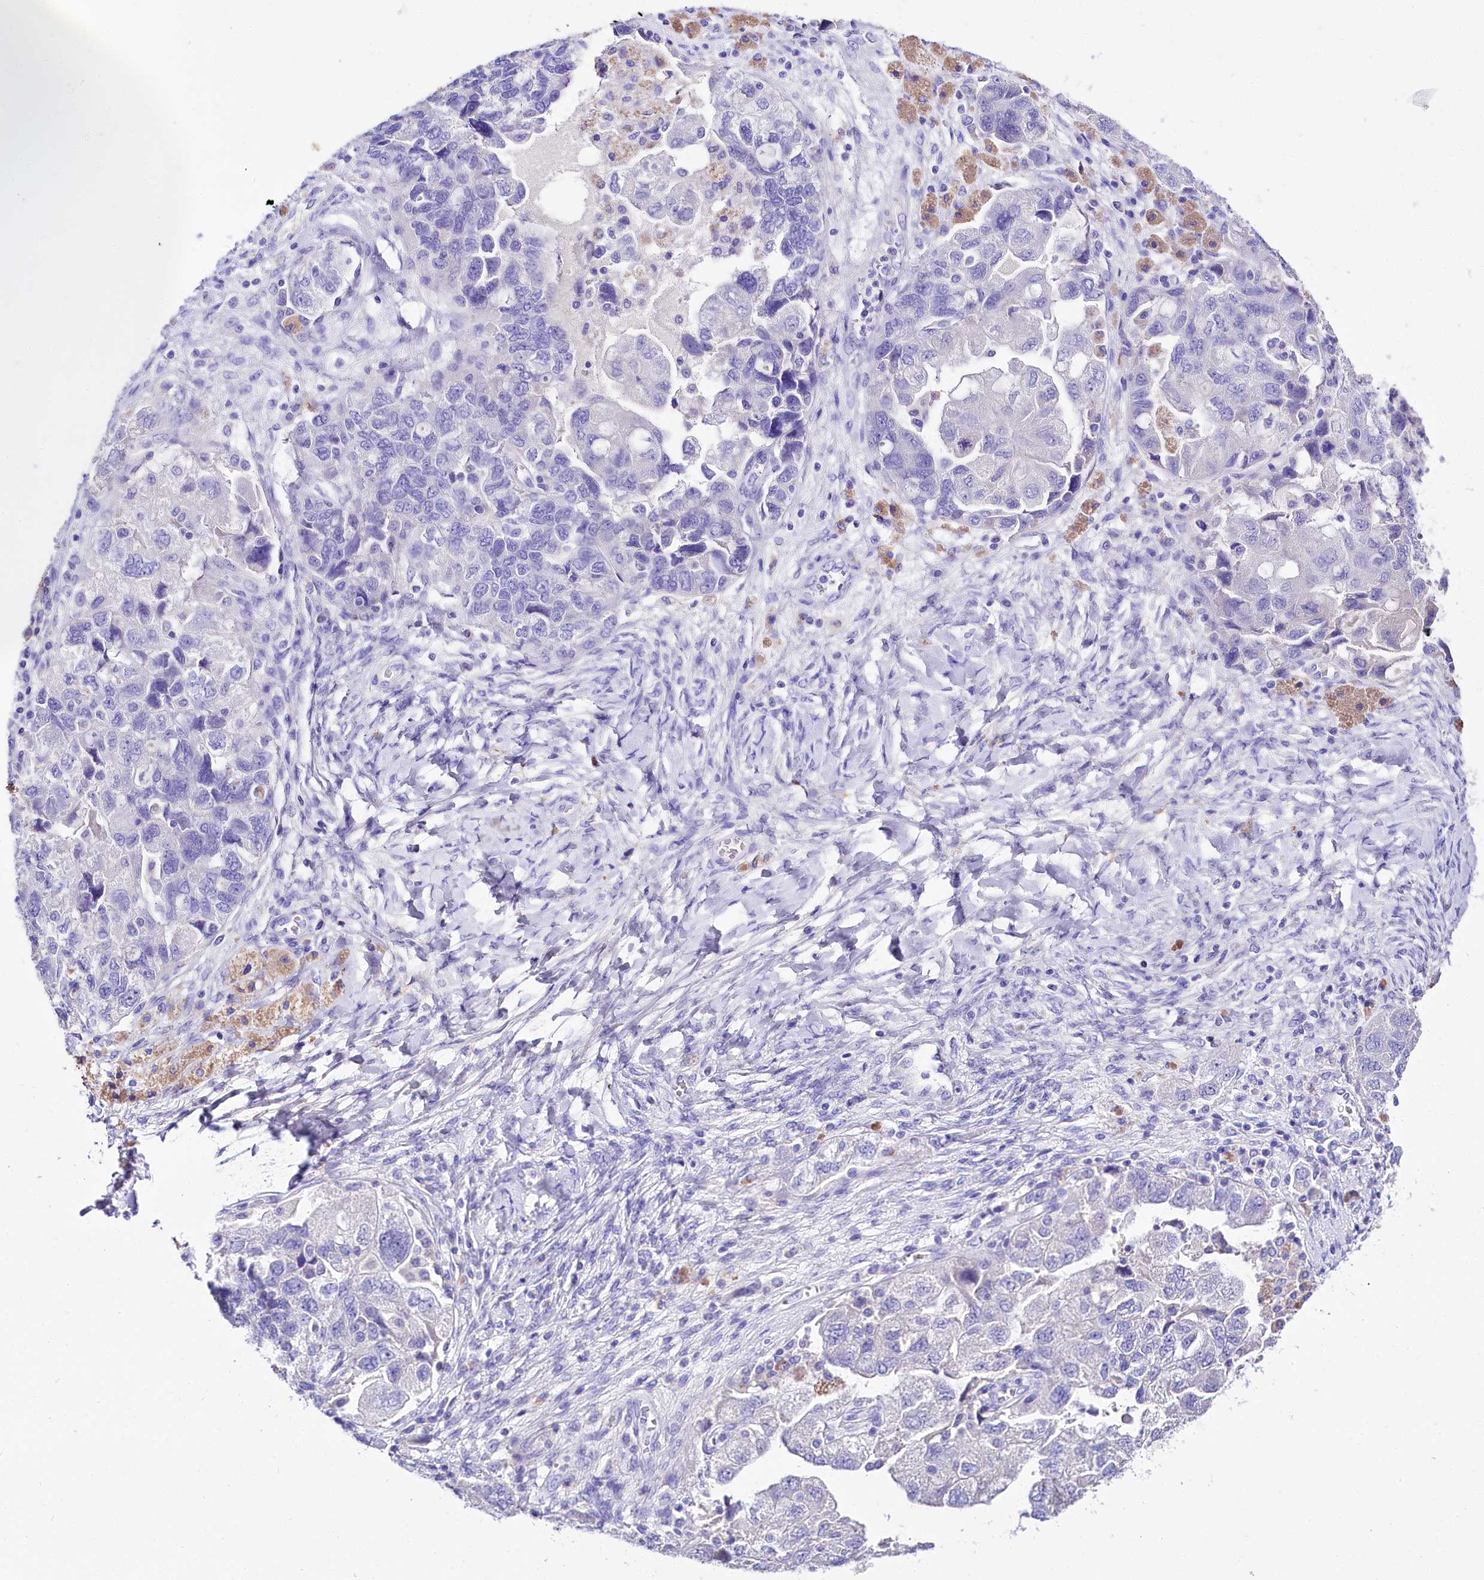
{"staining": {"intensity": "negative", "quantity": "none", "location": "none"}, "tissue": "ovarian cancer", "cell_type": "Tumor cells", "image_type": "cancer", "snomed": [{"axis": "morphology", "description": "Carcinoma, NOS"}, {"axis": "morphology", "description": "Cystadenocarcinoma, serous, NOS"}, {"axis": "topography", "description": "Ovary"}], "caption": "This is an immunohistochemistry photomicrograph of human serous cystadenocarcinoma (ovarian). There is no staining in tumor cells.", "gene": "A2ML1", "patient": {"sex": "female", "age": 69}}